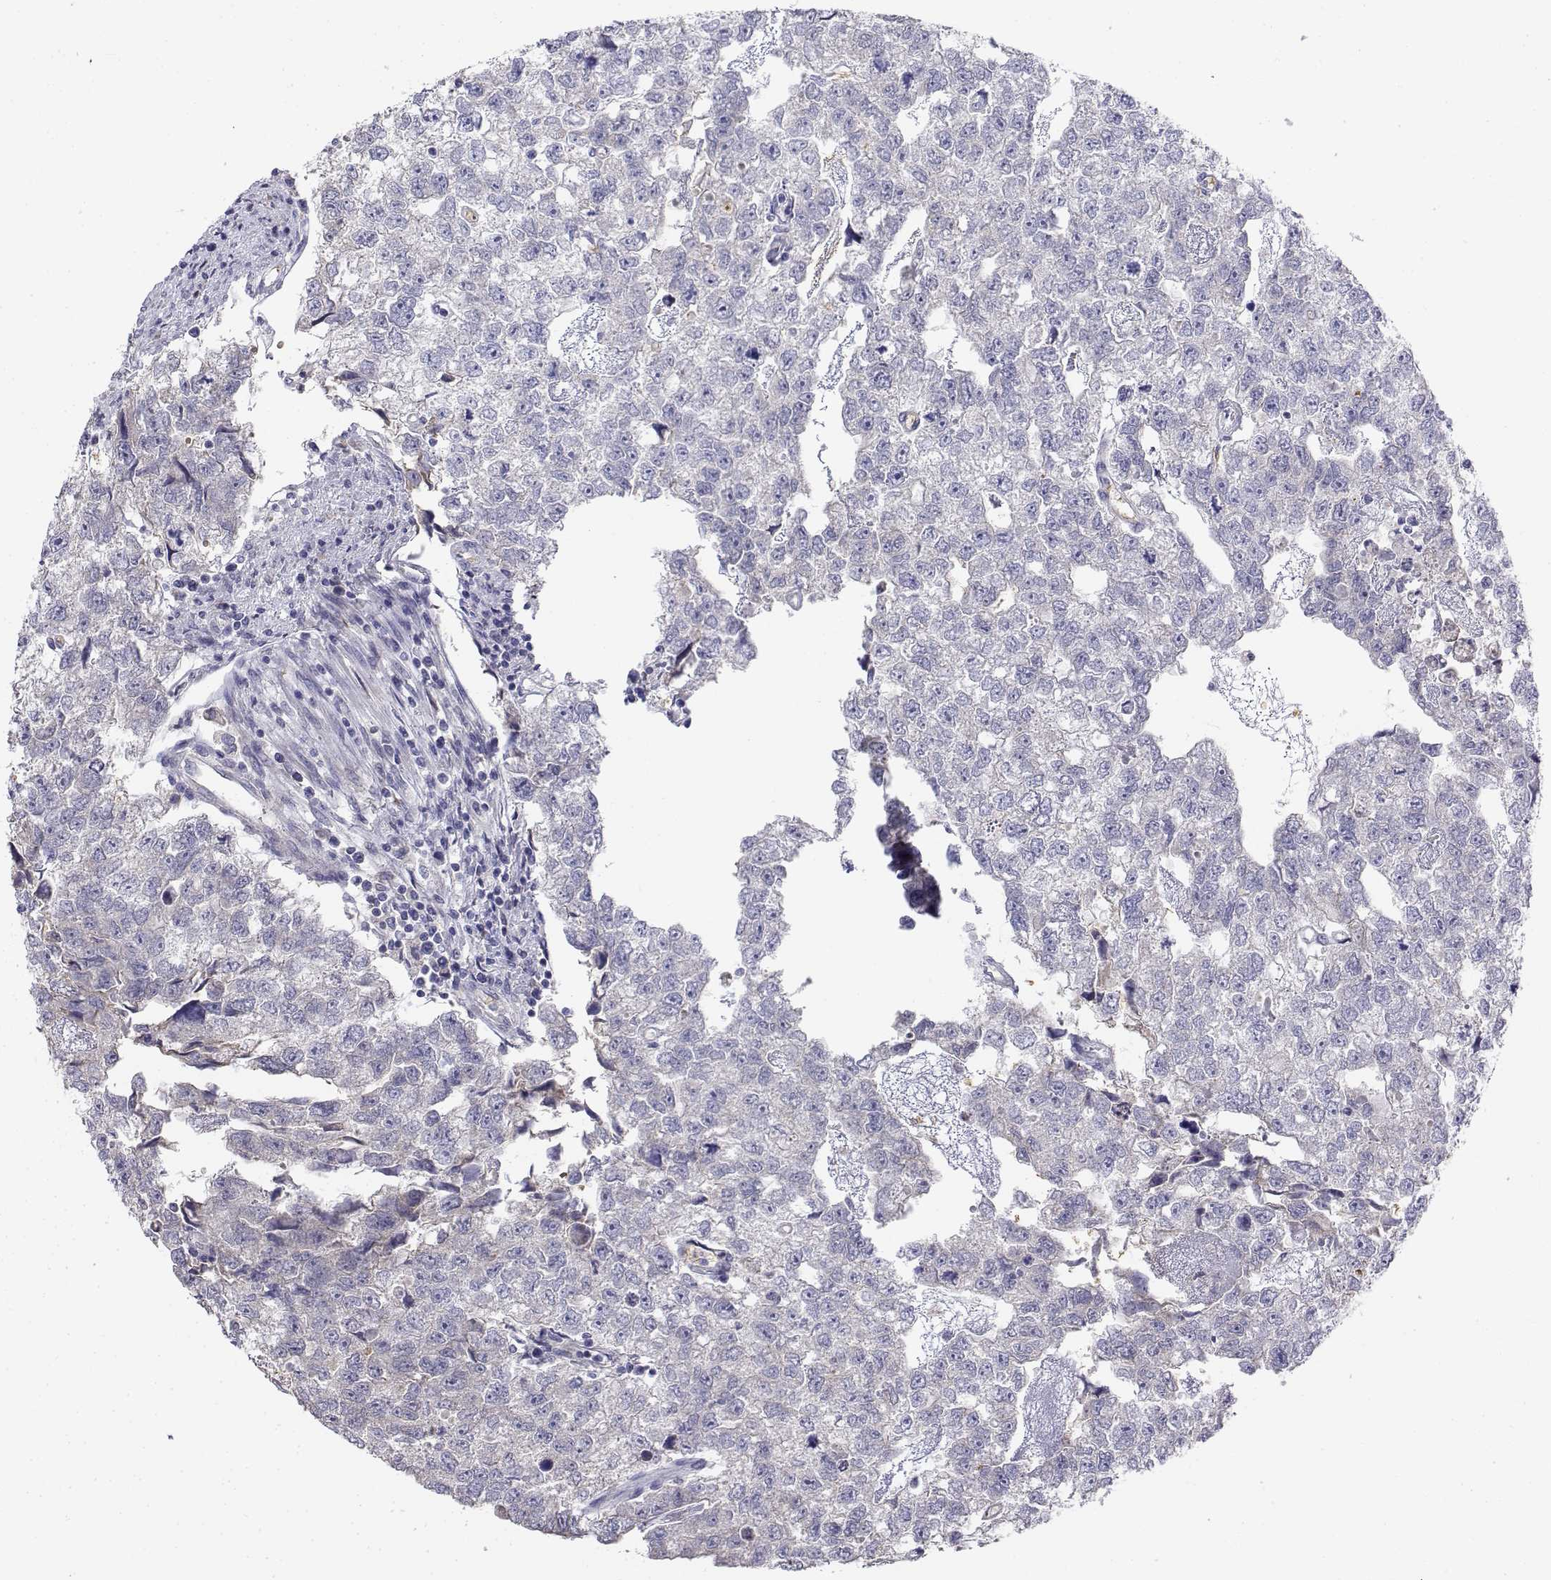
{"staining": {"intensity": "negative", "quantity": "none", "location": "none"}, "tissue": "testis cancer", "cell_type": "Tumor cells", "image_type": "cancer", "snomed": [{"axis": "morphology", "description": "Carcinoma, Embryonal, NOS"}, {"axis": "morphology", "description": "Teratoma, malignant, NOS"}, {"axis": "topography", "description": "Testis"}], "caption": "Tumor cells show no significant protein expression in testis cancer (teratoma (malignant)).", "gene": "CADM1", "patient": {"sex": "male", "age": 44}}